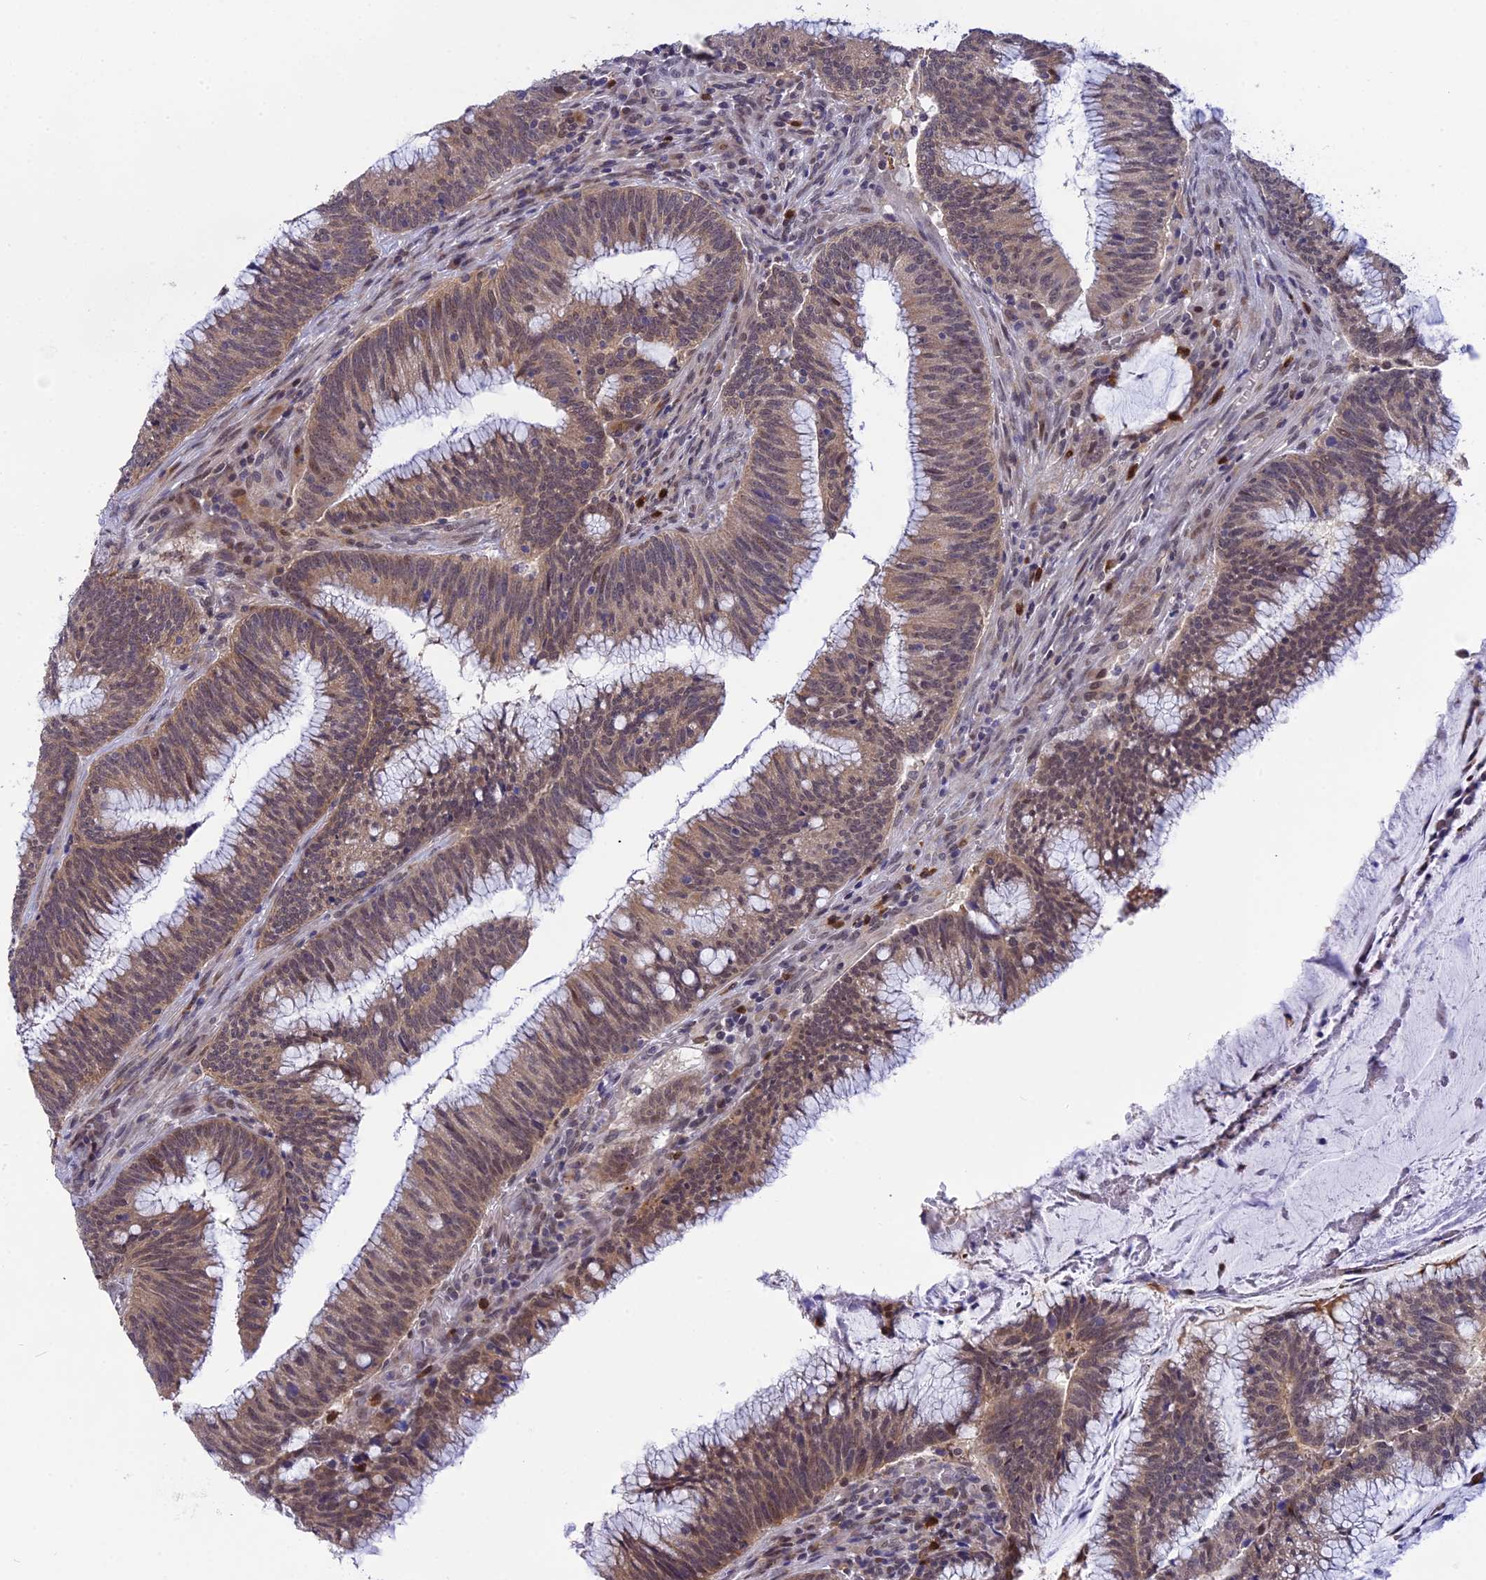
{"staining": {"intensity": "moderate", "quantity": "25%-75%", "location": "nuclear"}, "tissue": "colorectal cancer", "cell_type": "Tumor cells", "image_type": "cancer", "snomed": [{"axis": "morphology", "description": "Adenocarcinoma, NOS"}, {"axis": "topography", "description": "Rectum"}], "caption": "Immunohistochemistry (IHC) image of neoplastic tissue: colorectal cancer stained using immunohistochemistry reveals medium levels of moderate protein expression localized specifically in the nuclear of tumor cells, appearing as a nuclear brown color.", "gene": "KCTD14", "patient": {"sex": "female", "age": 77}}